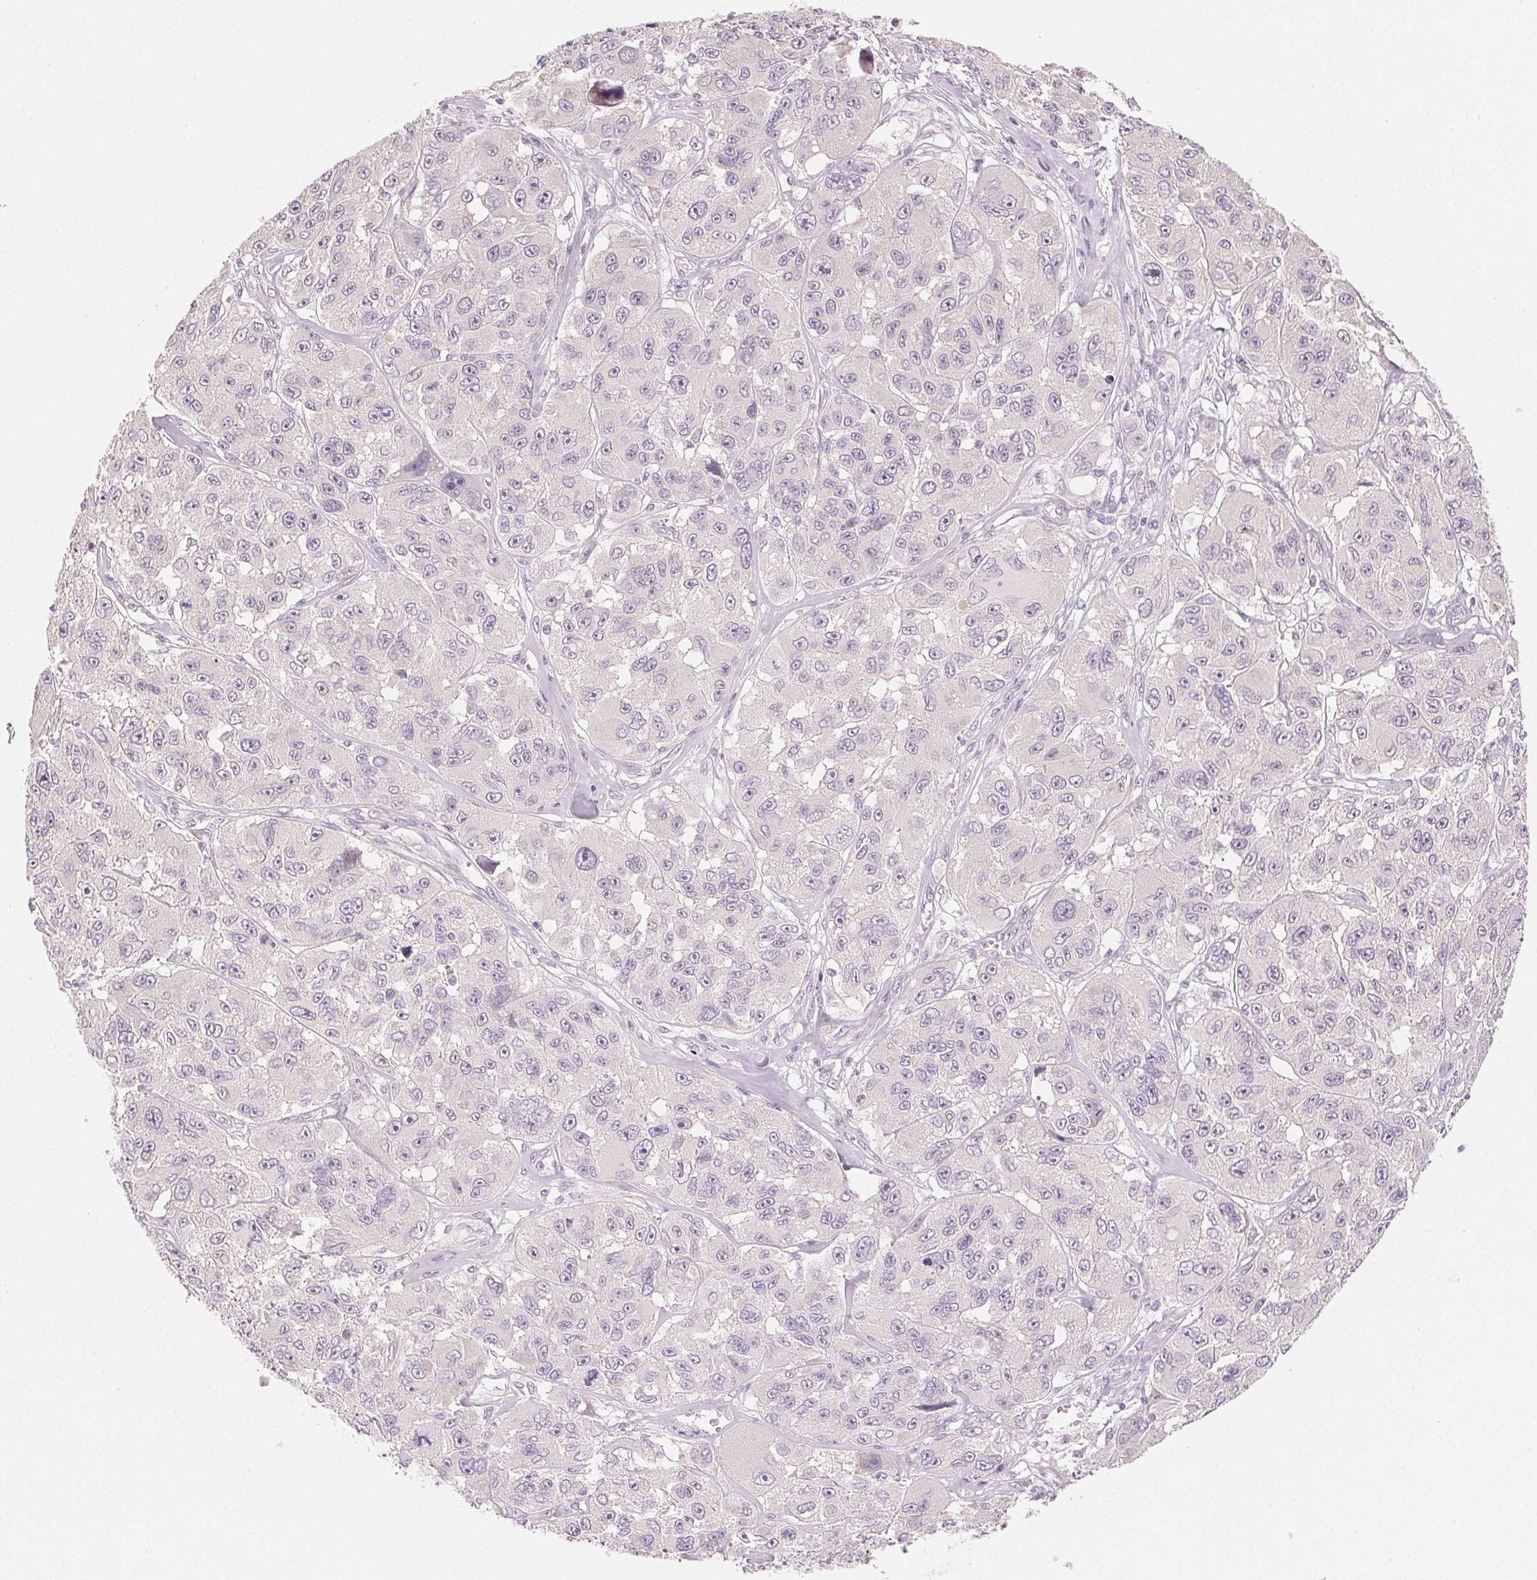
{"staining": {"intensity": "negative", "quantity": "none", "location": "none"}, "tissue": "melanoma", "cell_type": "Tumor cells", "image_type": "cancer", "snomed": [{"axis": "morphology", "description": "Malignant melanoma, NOS"}, {"axis": "topography", "description": "Skin"}], "caption": "The micrograph demonstrates no staining of tumor cells in malignant melanoma.", "gene": "MYBL1", "patient": {"sex": "female", "age": 66}}